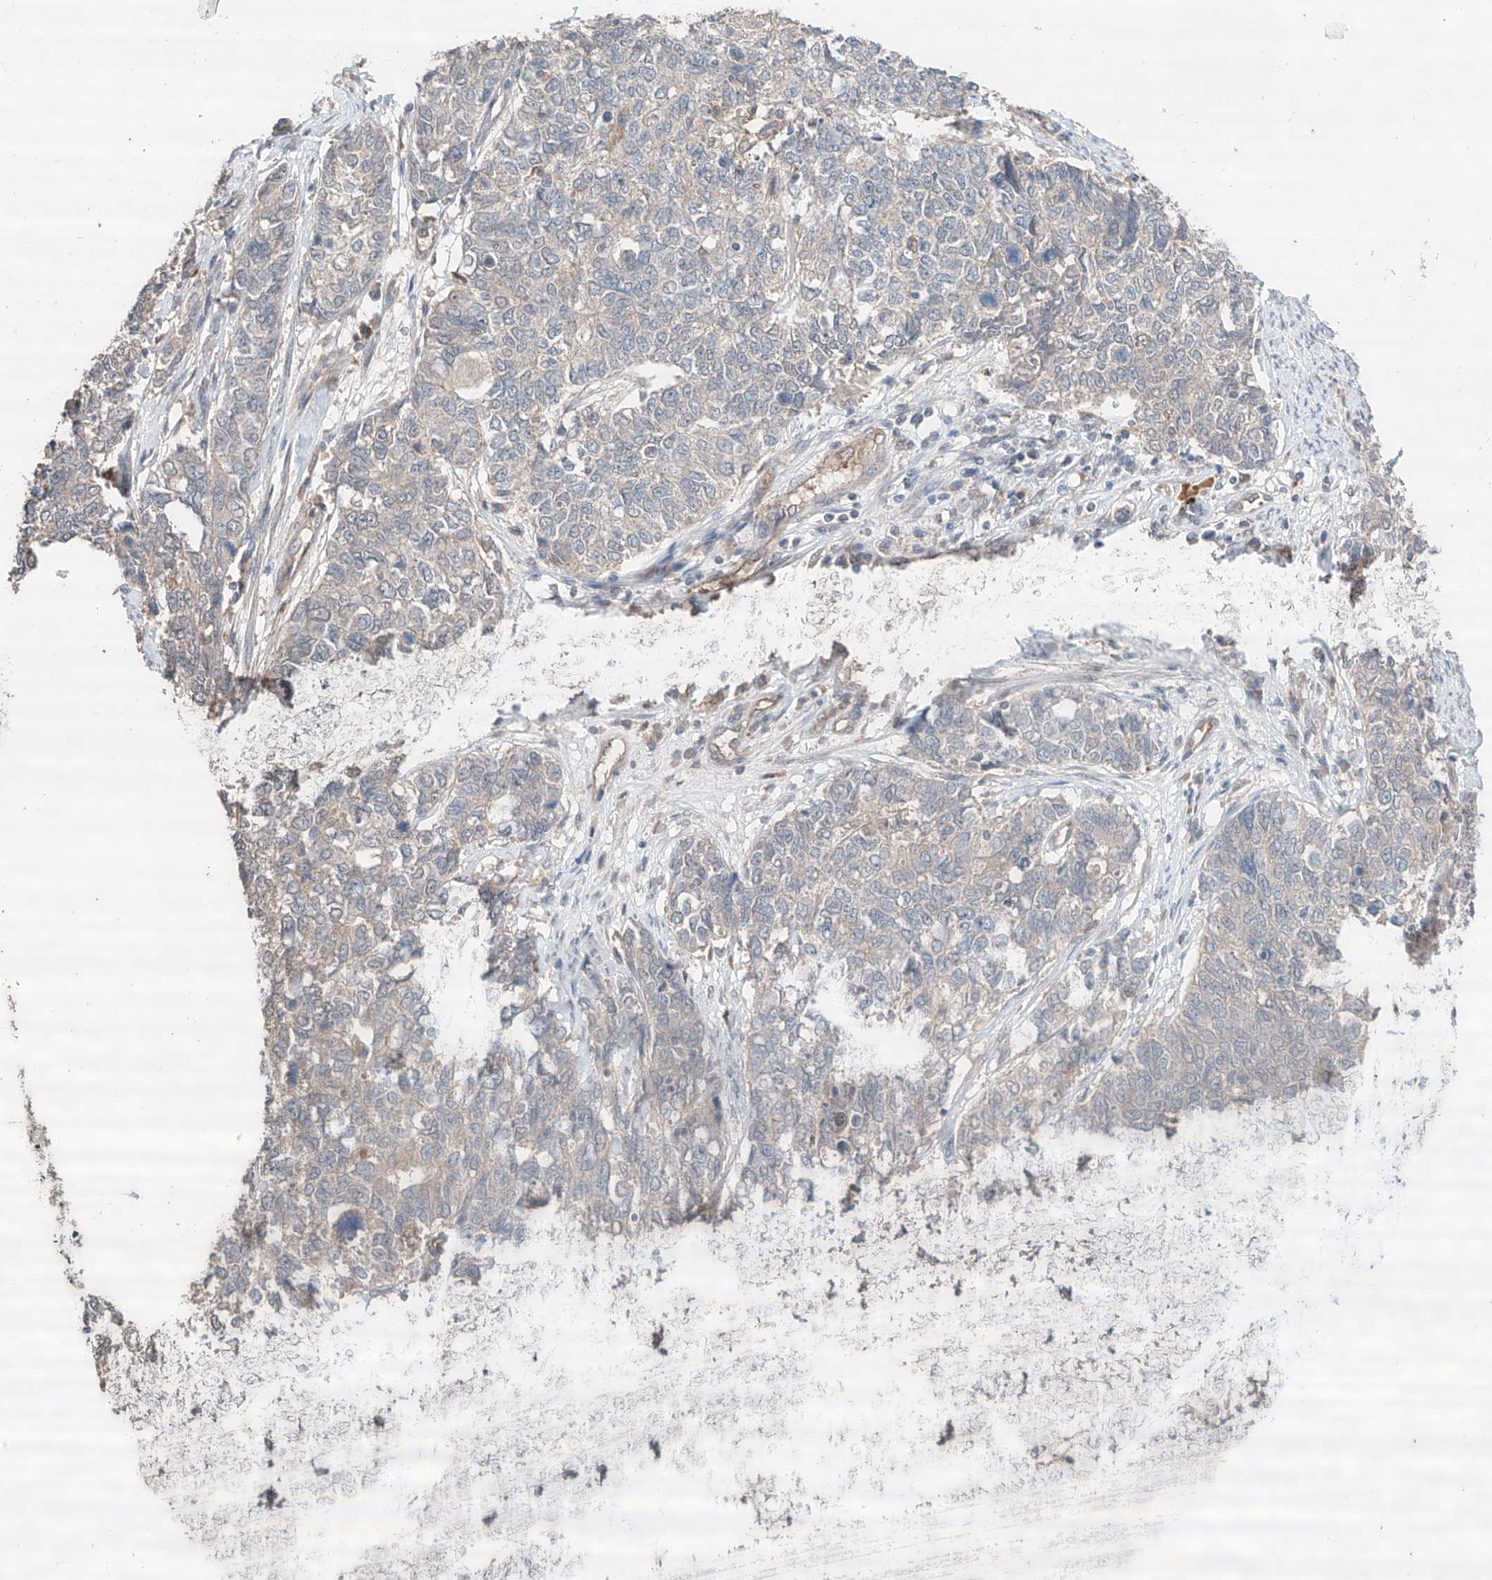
{"staining": {"intensity": "negative", "quantity": "none", "location": "none"}, "tissue": "cervical cancer", "cell_type": "Tumor cells", "image_type": "cancer", "snomed": [{"axis": "morphology", "description": "Squamous cell carcinoma, NOS"}, {"axis": "topography", "description": "Cervix"}], "caption": "Tumor cells show no significant protein staining in cervical cancer. (DAB (3,3'-diaminobenzidine) IHC visualized using brightfield microscopy, high magnification).", "gene": "ZFHX2", "patient": {"sex": "female", "age": 63}}